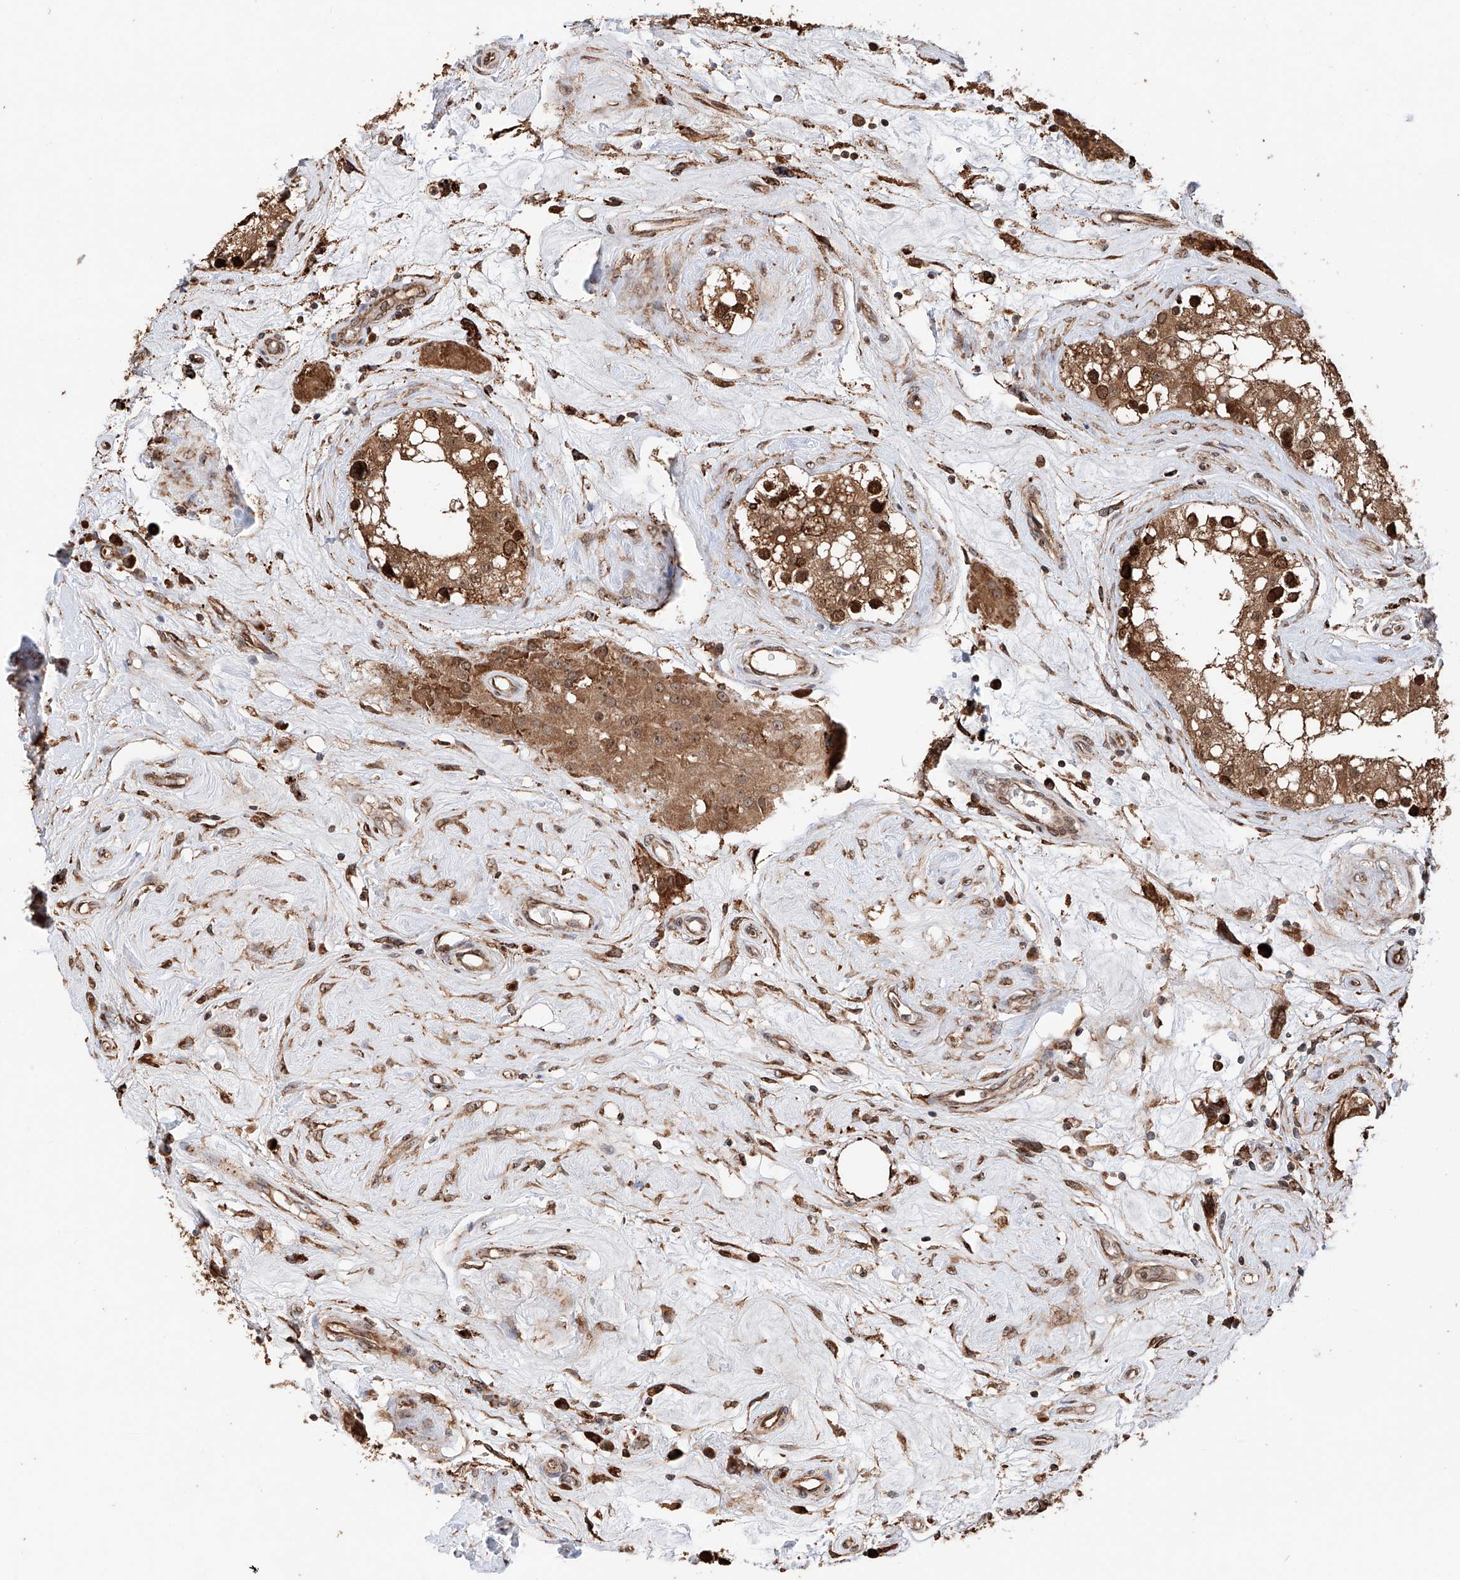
{"staining": {"intensity": "strong", "quantity": ">75%", "location": "cytoplasmic/membranous"}, "tissue": "testis", "cell_type": "Cells in seminiferous ducts", "image_type": "normal", "snomed": [{"axis": "morphology", "description": "Normal tissue, NOS"}, {"axis": "topography", "description": "Testis"}], "caption": "Protein staining reveals strong cytoplasmic/membranous expression in approximately >75% of cells in seminiferous ducts in unremarkable testis. The staining was performed using DAB, with brown indicating positive protein expression. Nuclei are stained blue with hematoxylin.", "gene": "DNAH8", "patient": {"sex": "male", "age": 84}}